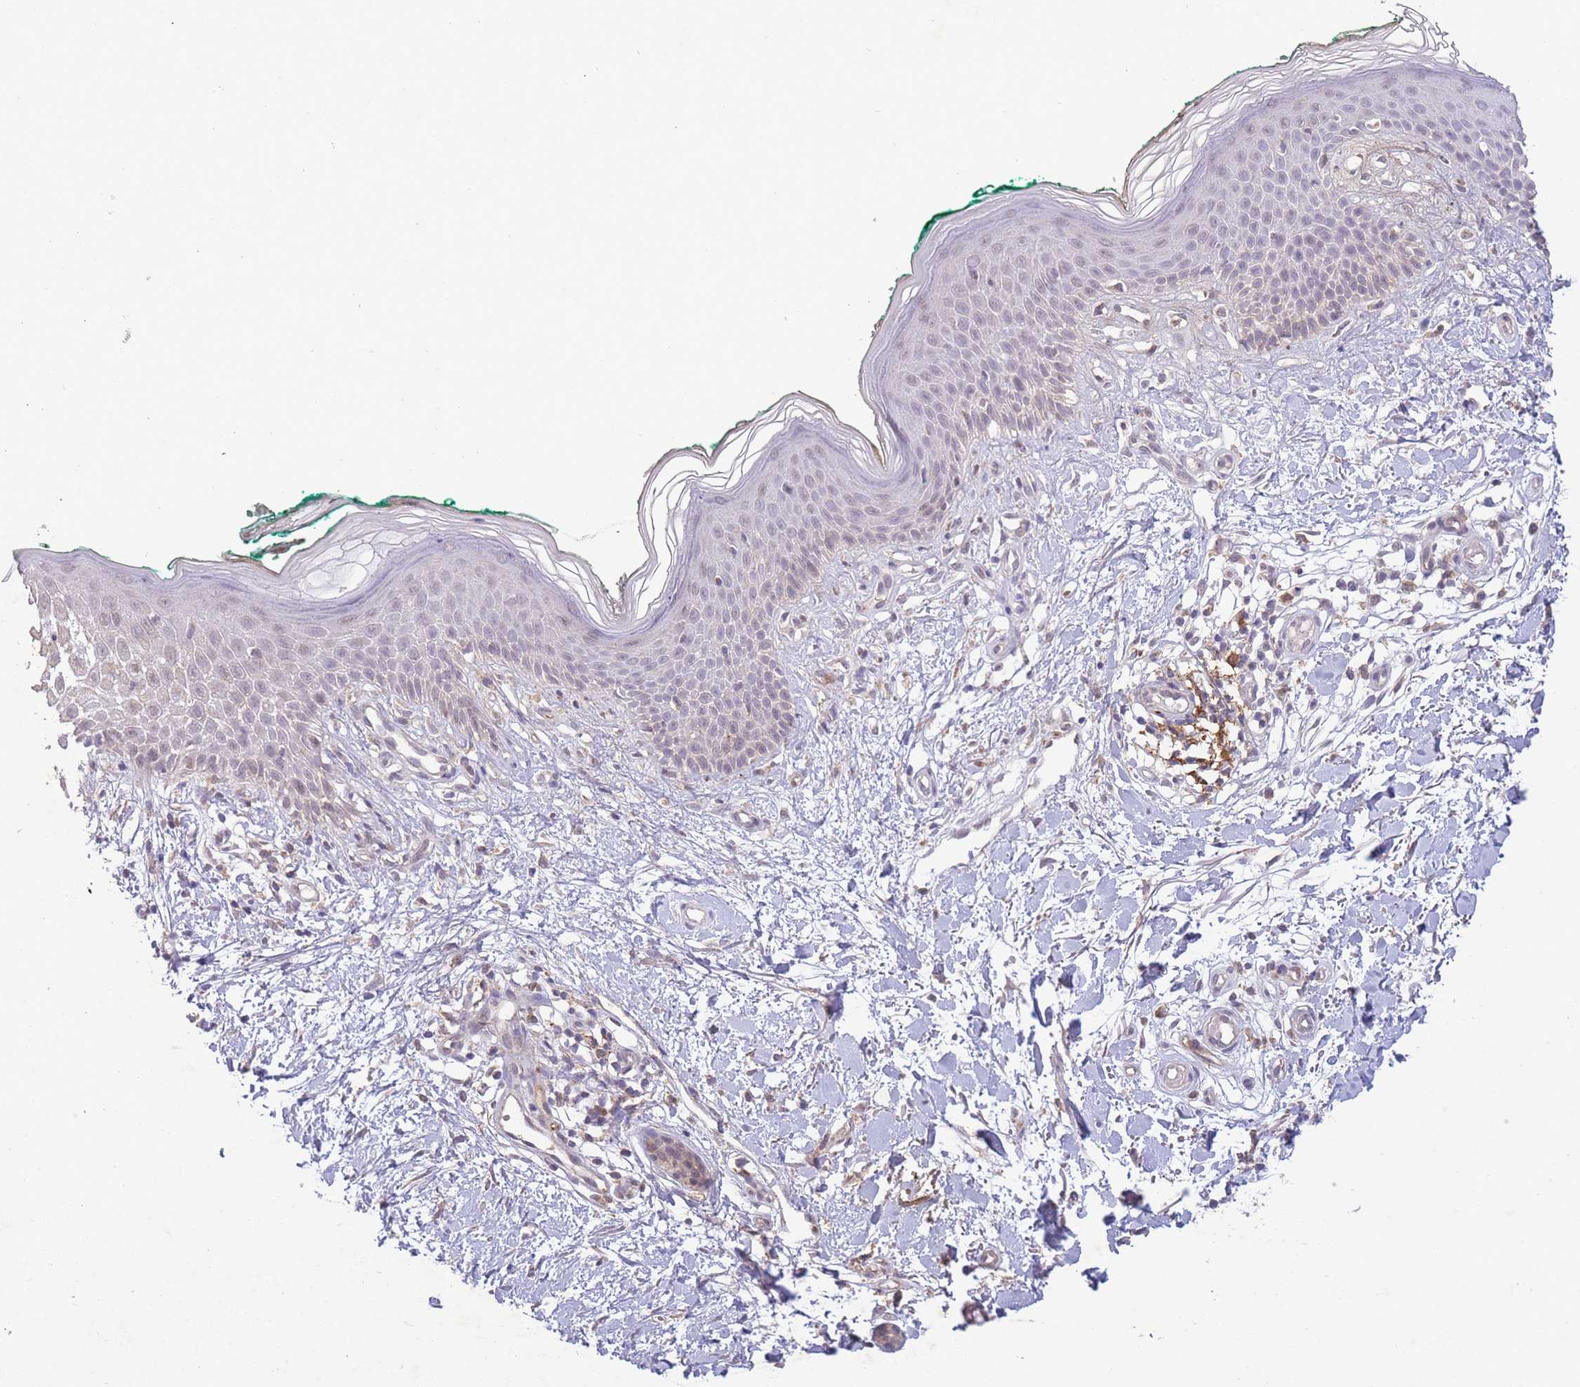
{"staining": {"intensity": "weak", "quantity": "25%-75%", "location": "cytoplasmic/membranous"}, "tissue": "skin", "cell_type": "Fibroblasts", "image_type": "normal", "snomed": [{"axis": "morphology", "description": "Normal tissue, NOS"}, {"axis": "morphology", "description": "Malignant melanoma, NOS"}, {"axis": "topography", "description": "Skin"}], "caption": "Brown immunohistochemical staining in unremarkable skin exhibits weak cytoplasmic/membranous expression in about 25%-75% of fibroblasts.", "gene": "RNF144B", "patient": {"sex": "male", "age": 62}}